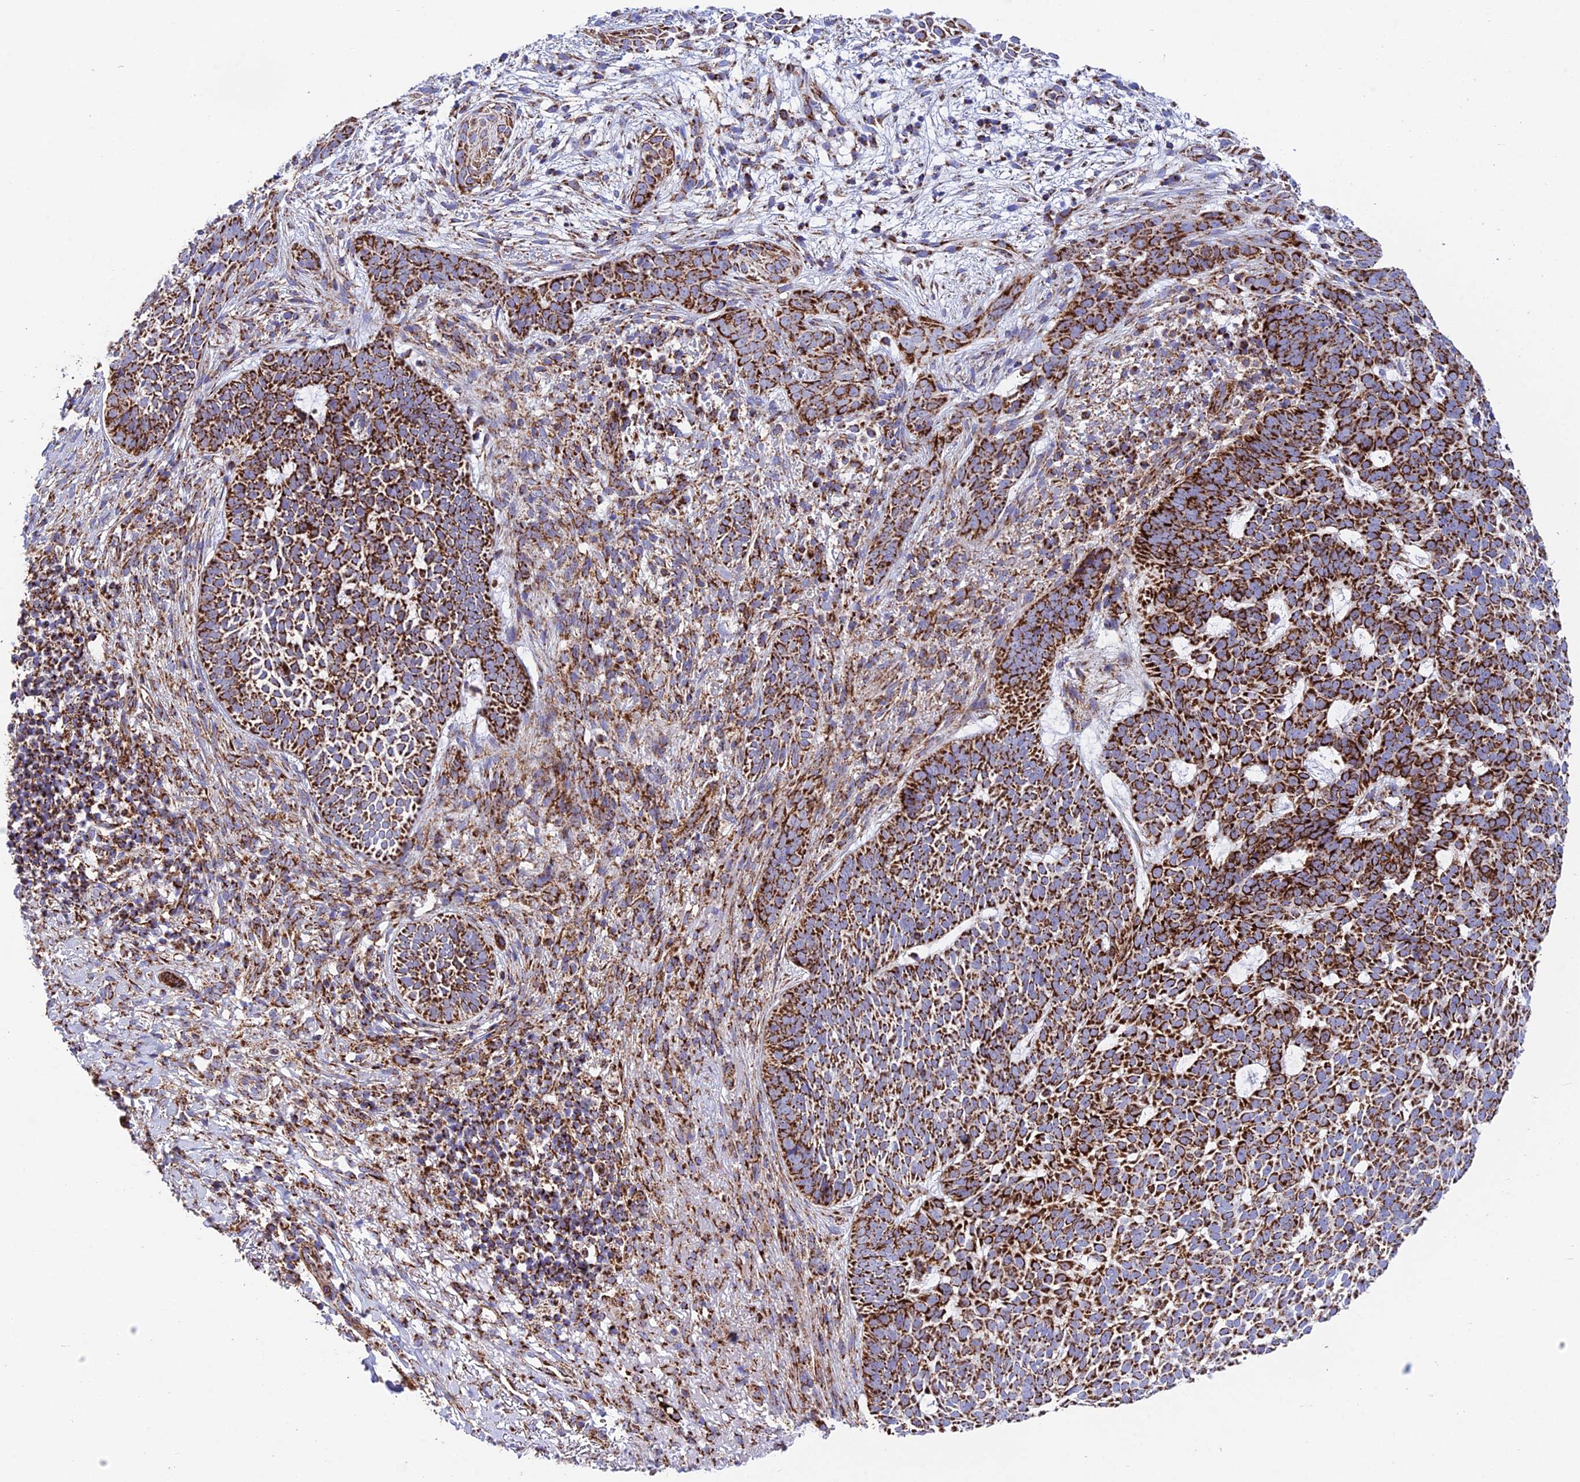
{"staining": {"intensity": "strong", "quantity": ">75%", "location": "cytoplasmic/membranous"}, "tissue": "skin cancer", "cell_type": "Tumor cells", "image_type": "cancer", "snomed": [{"axis": "morphology", "description": "Basal cell carcinoma"}, {"axis": "topography", "description": "Skin"}], "caption": "Immunohistochemistry photomicrograph of skin cancer stained for a protein (brown), which demonstrates high levels of strong cytoplasmic/membranous expression in about >75% of tumor cells.", "gene": "CHCHD3", "patient": {"sex": "female", "age": 78}}